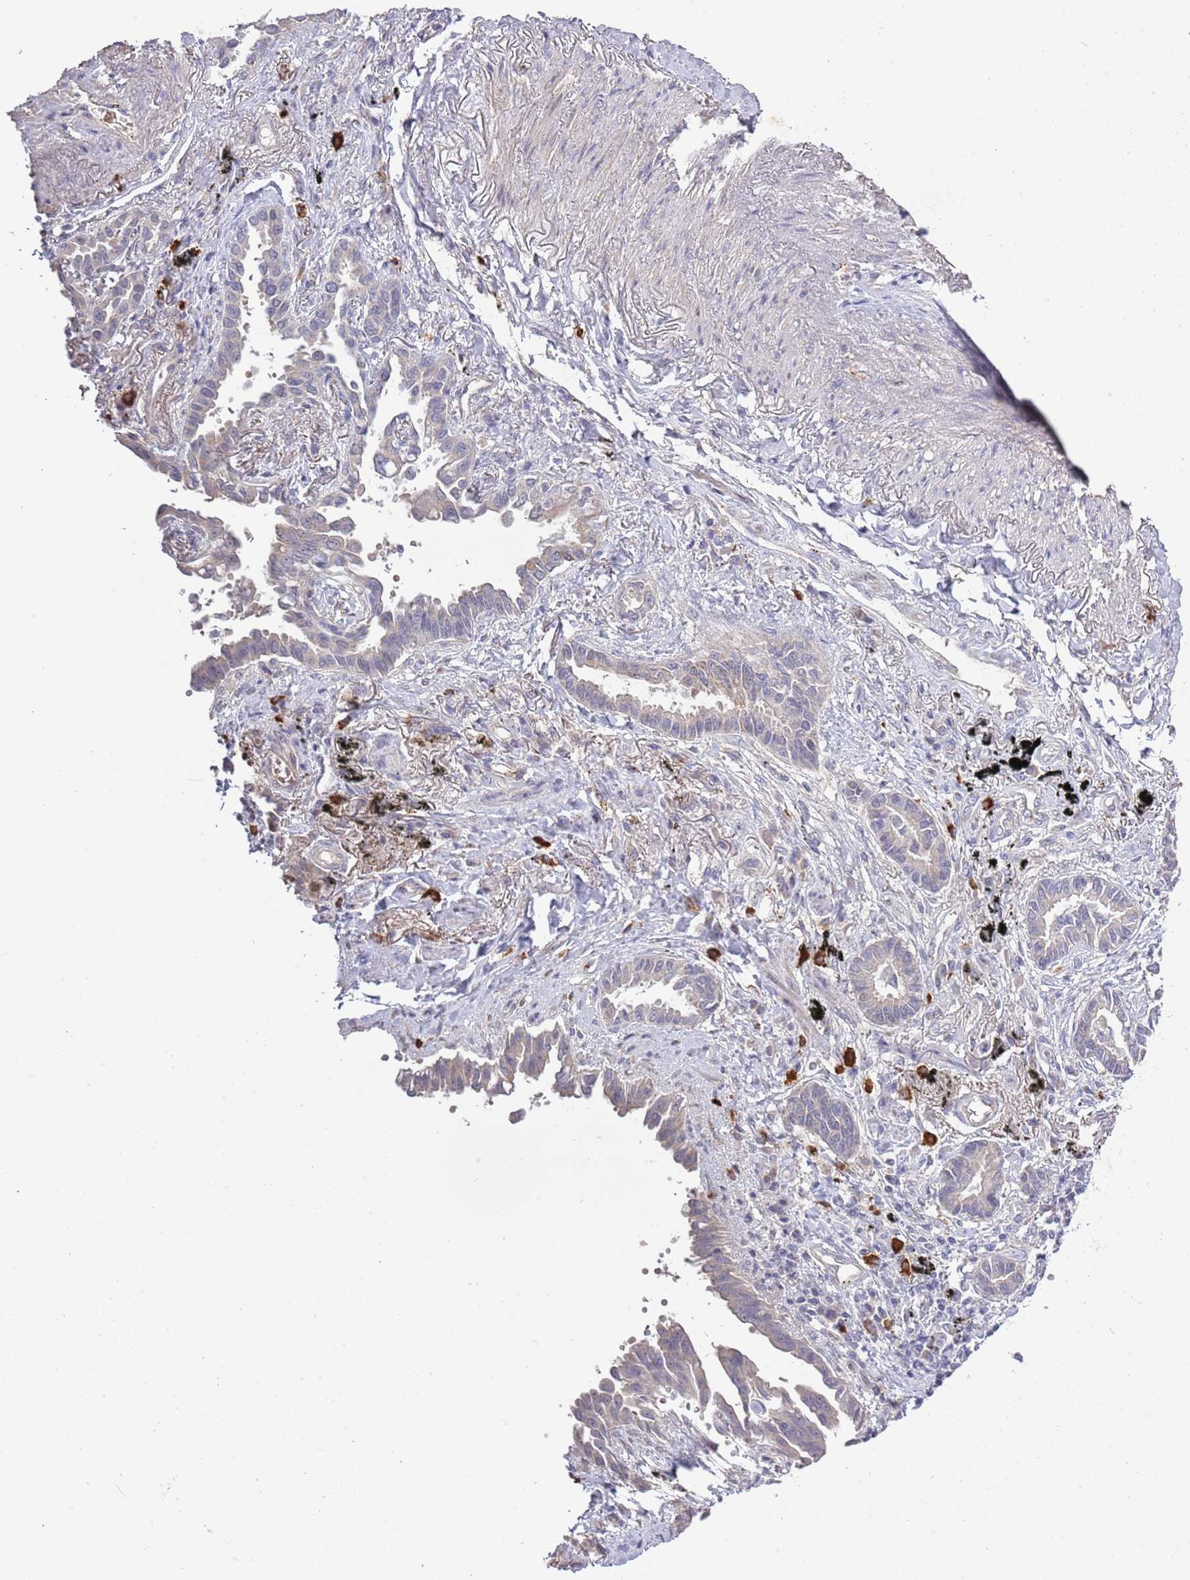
{"staining": {"intensity": "weak", "quantity": "<25%", "location": "cytoplasmic/membranous"}, "tissue": "lung cancer", "cell_type": "Tumor cells", "image_type": "cancer", "snomed": [{"axis": "morphology", "description": "Adenocarcinoma, NOS"}, {"axis": "topography", "description": "Lung"}], "caption": "Tumor cells show no significant positivity in adenocarcinoma (lung).", "gene": "P2RY13", "patient": {"sex": "male", "age": 67}}